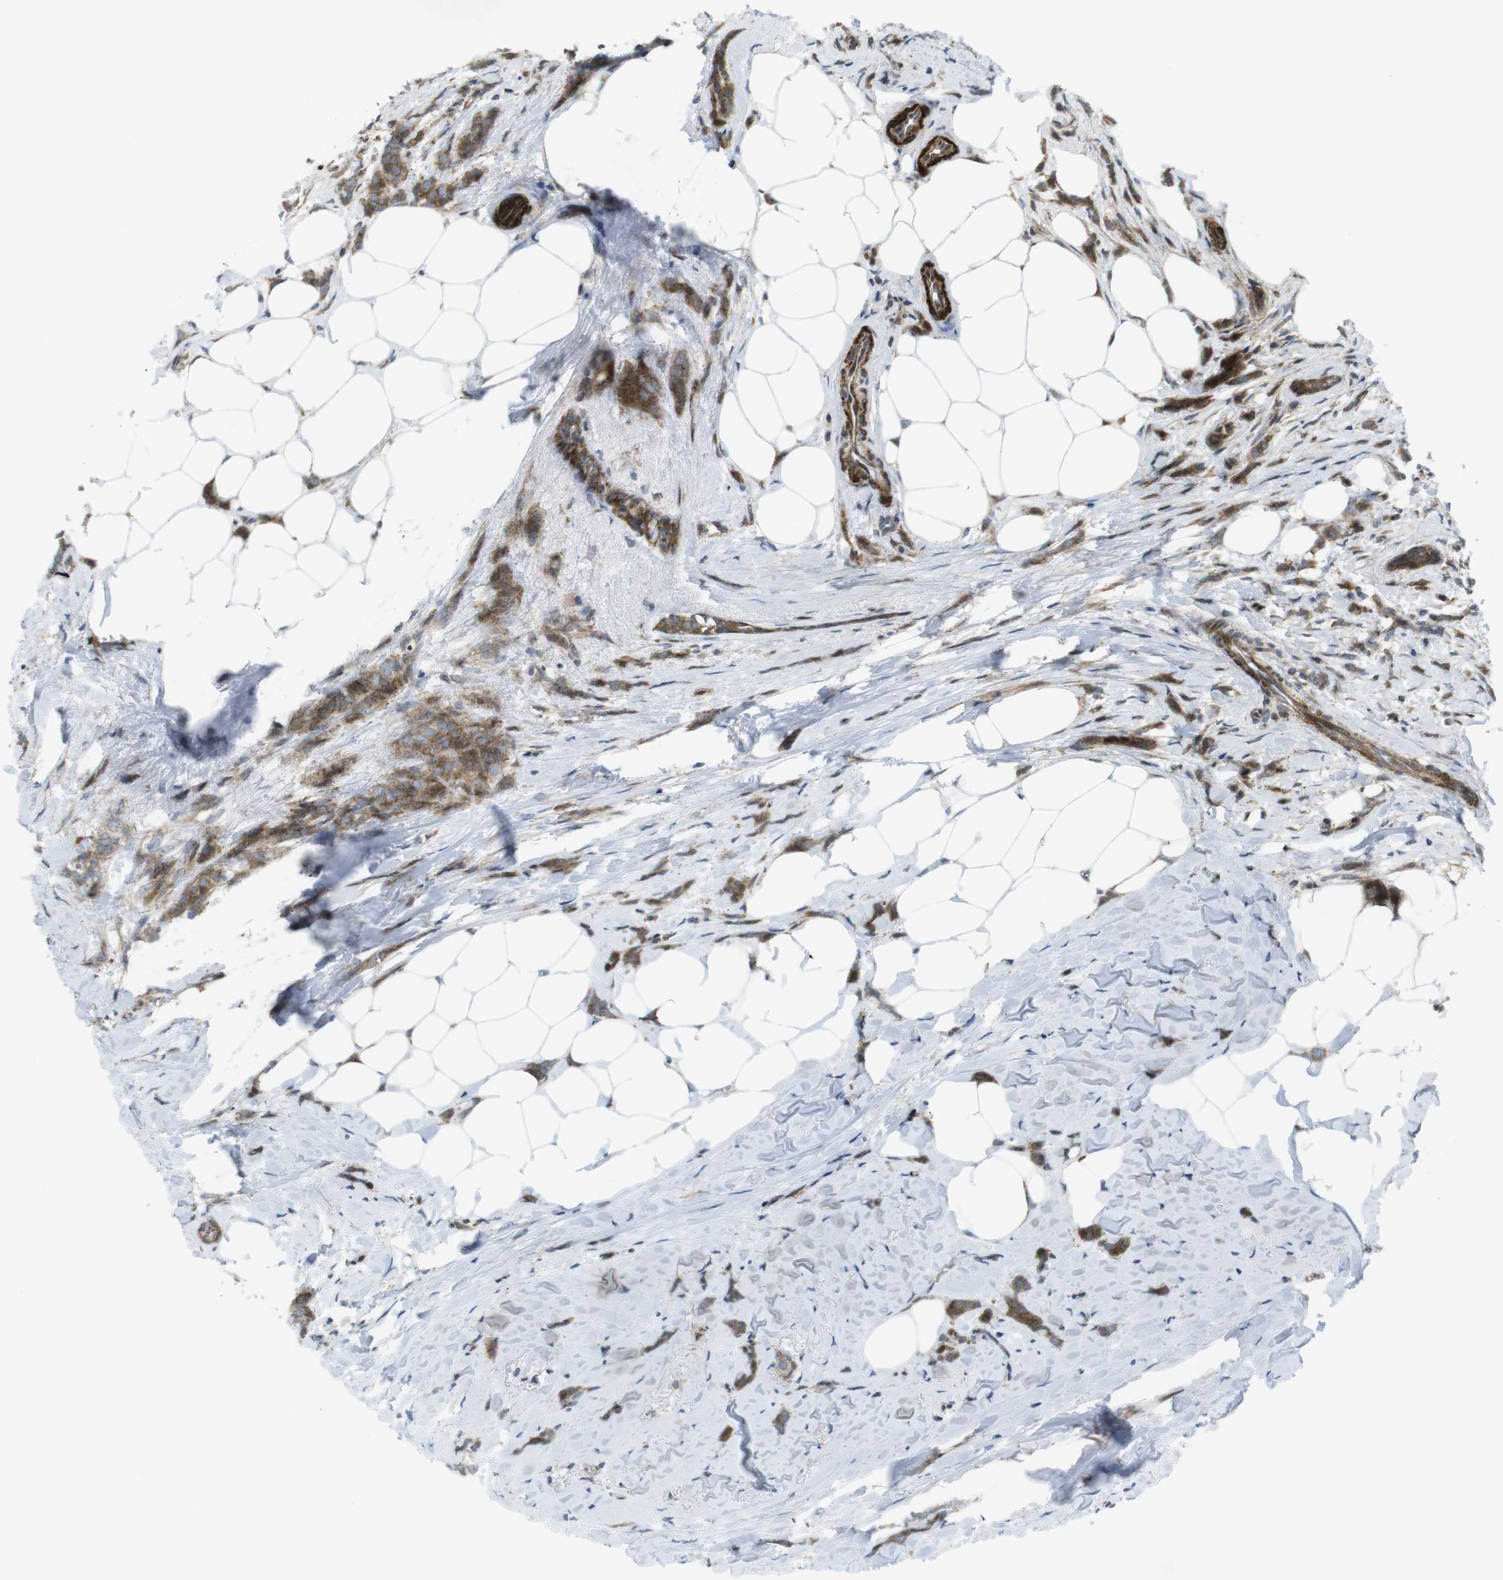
{"staining": {"intensity": "moderate", "quantity": ">75%", "location": "cytoplasmic/membranous"}, "tissue": "breast cancer", "cell_type": "Tumor cells", "image_type": "cancer", "snomed": [{"axis": "morphology", "description": "Lobular carcinoma, in situ"}, {"axis": "morphology", "description": "Lobular carcinoma"}, {"axis": "topography", "description": "Breast"}], "caption": "An immunohistochemistry (IHC) photomicrograph of neoplastic tissue is shown. Protein staining in brown shows moderate cytoplasmic/membranous positivity in breast cancer within tumor cells.", "gene": "CUL7", "patient": {"sex": "female", "age": 41}}